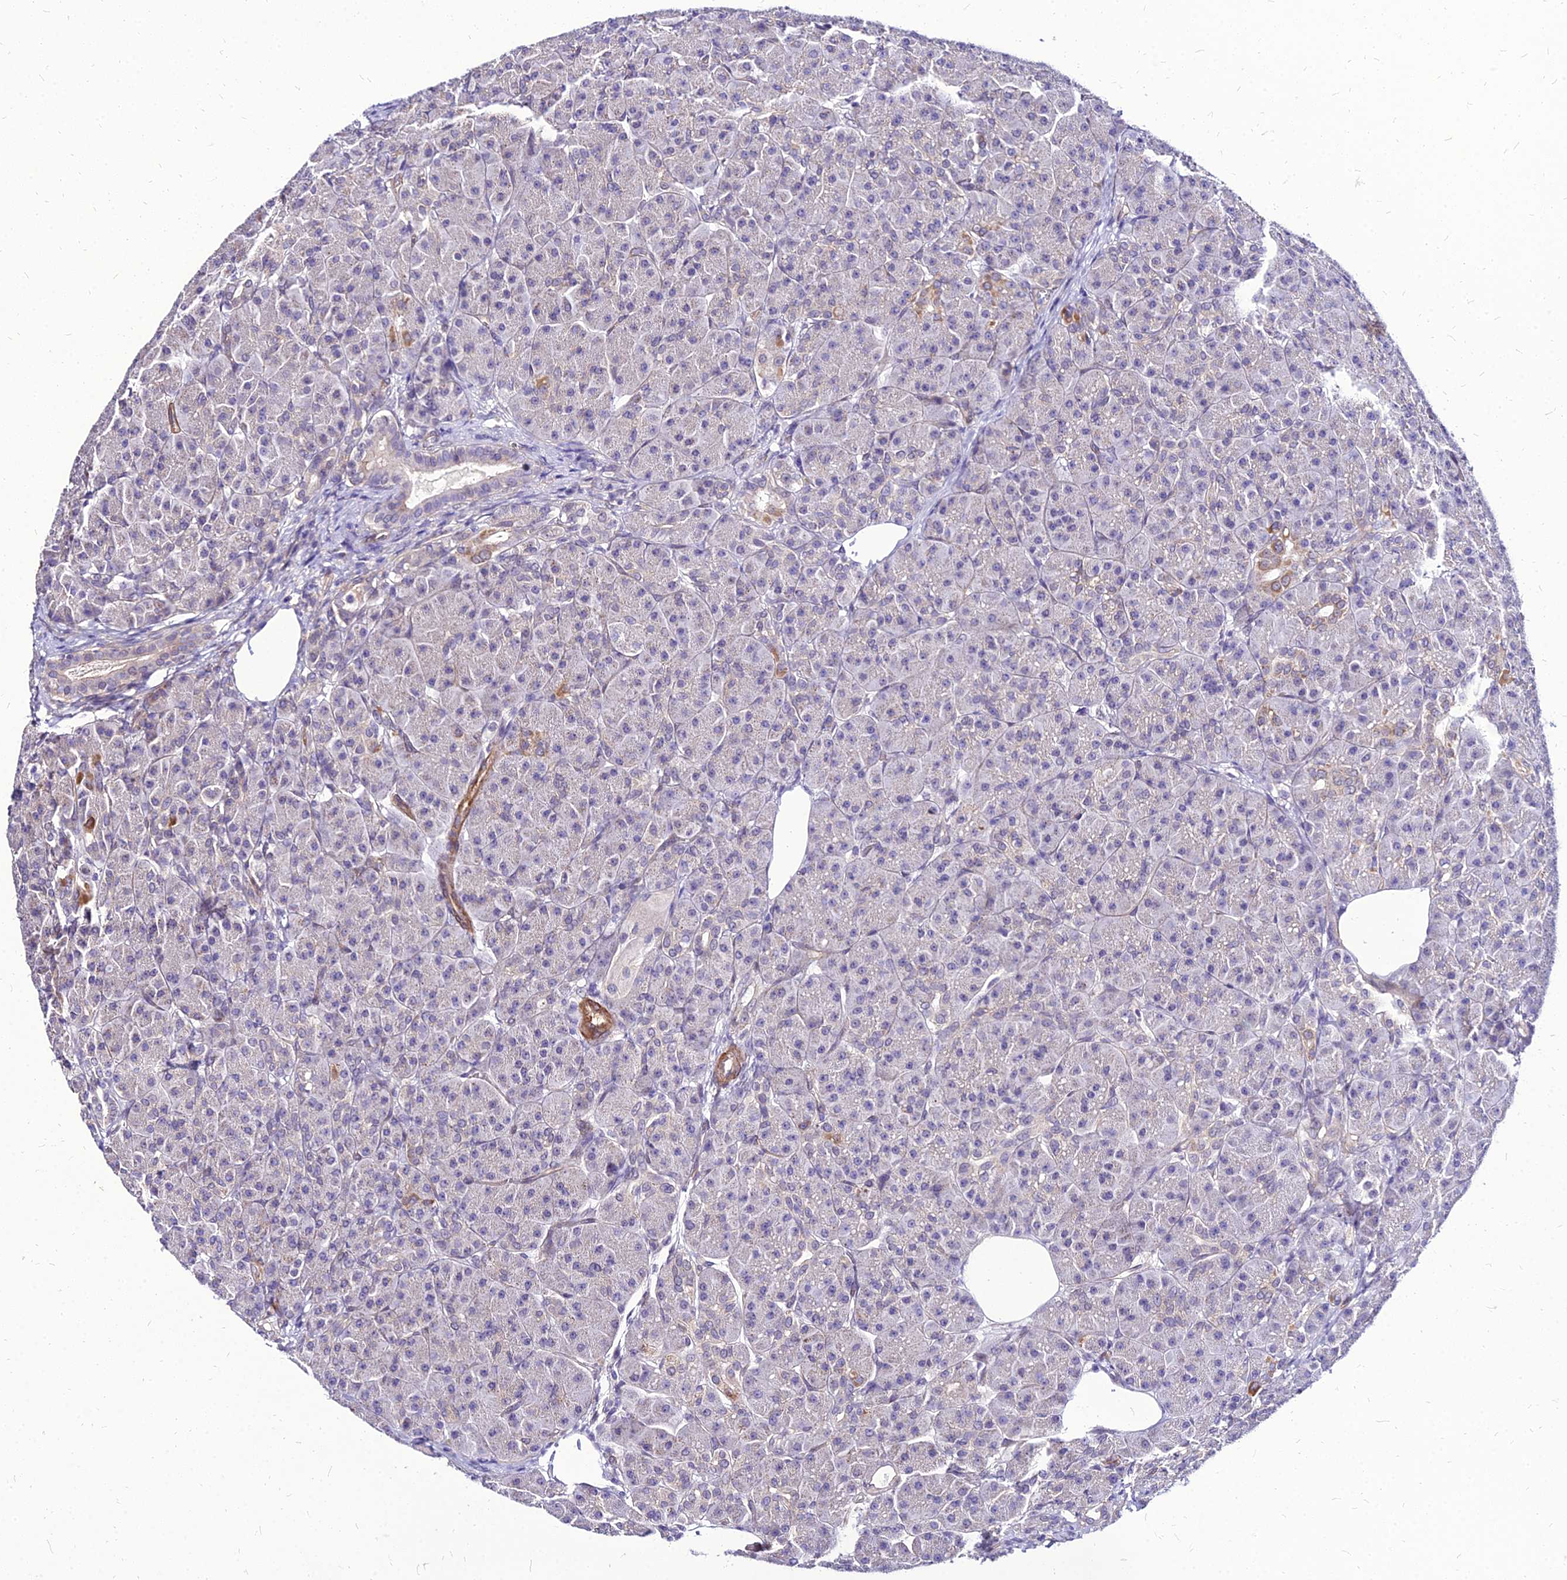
{"staining": {"intensity": "moderate", "quantity": "<25%", "location": "cytoplasmic/membranous"}, "tissue": "pancreas", "cell_type": "Exocrine glandular cells", "image_type": "normal", "snomed": [{"axis": "morphology", "description": "Normal tissue, NOS"}, {"axis": "topography", "description": "Pancreas"}], "caption": "Protein analysis of unremarkable pancreas exhibits moderate cytoplasmic/membranous expression in approximately <25% of exocrine glandular cells. (DAB (3,3'-diaminobenzidine) IHC, brown staining for protein, blue staining for nuclei).", "gene": "YEATS2", "patient": {"sex": "male", "age": 63}}